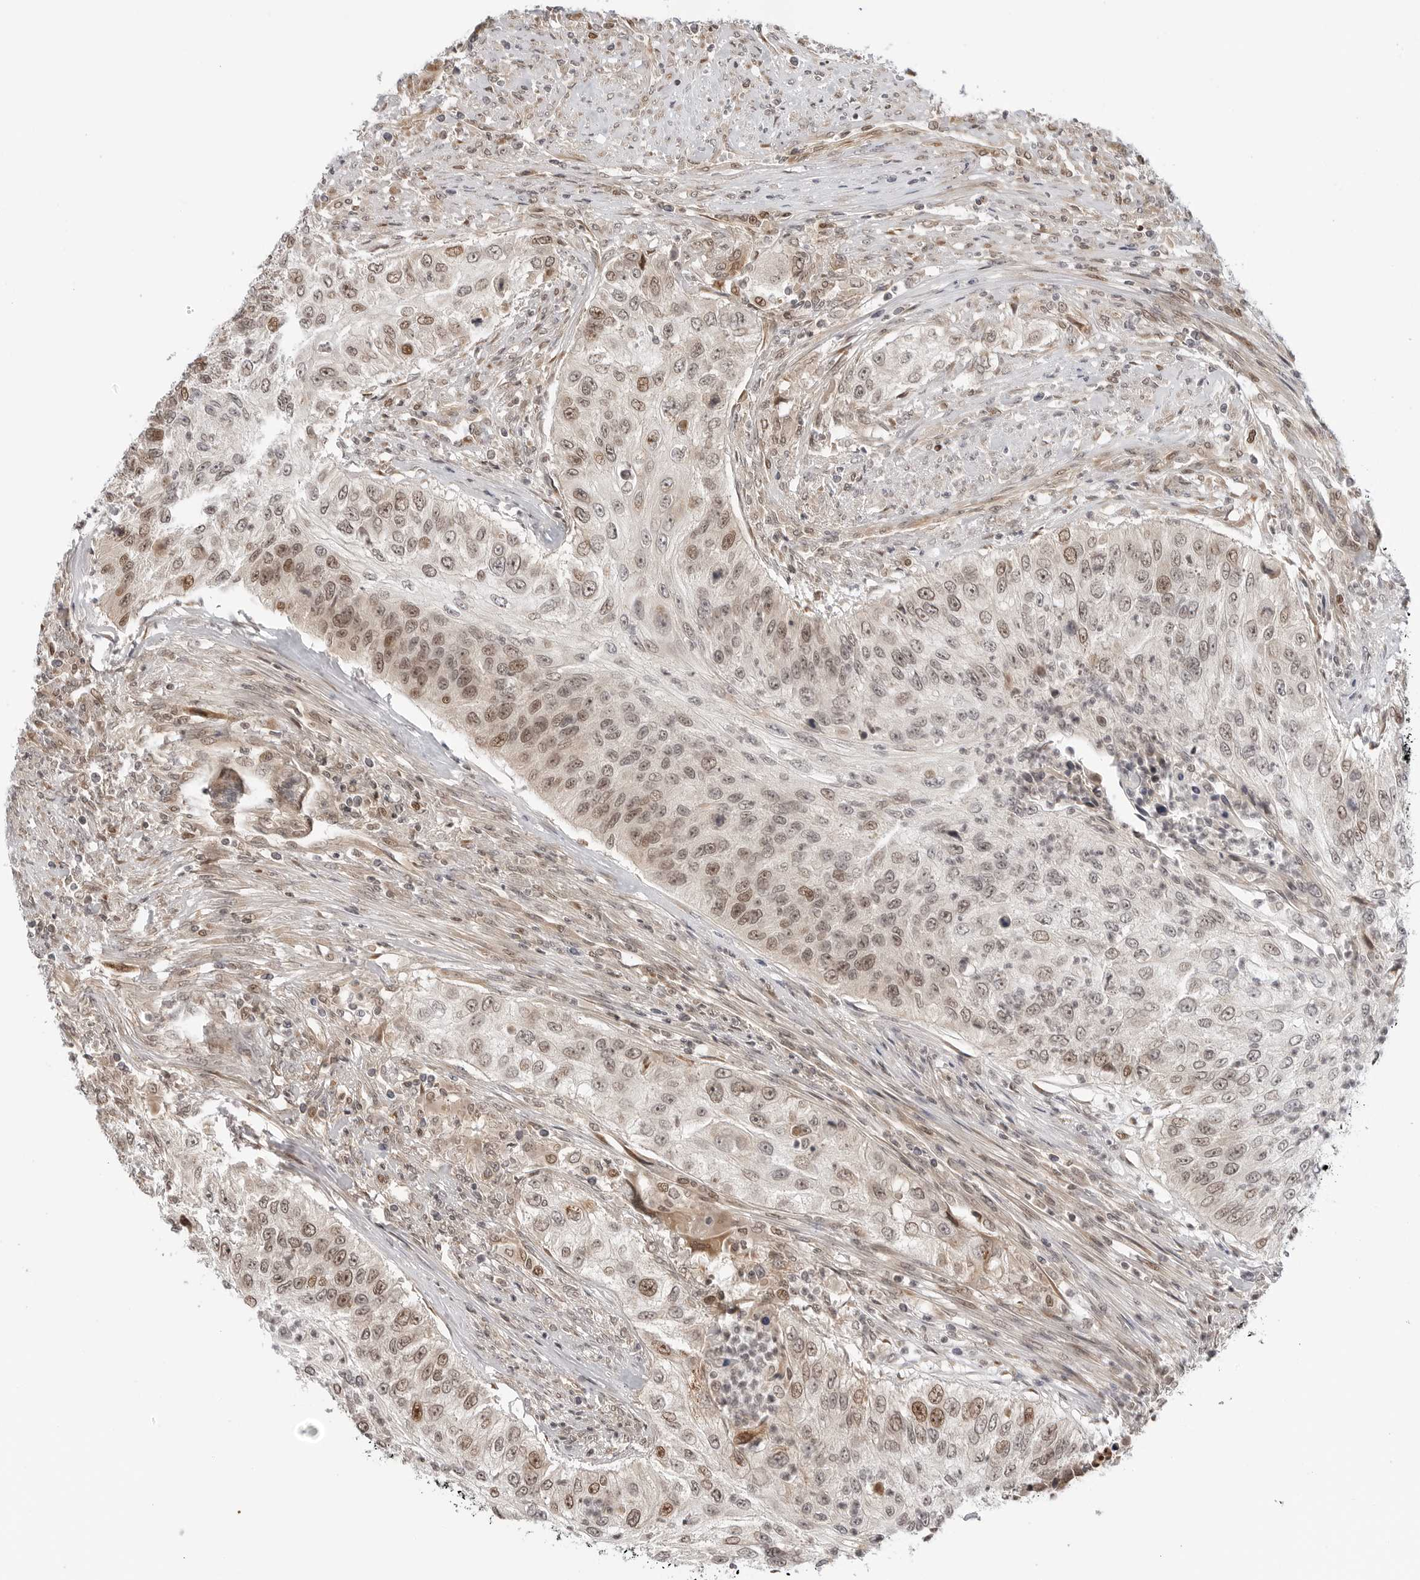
{"staining": {"intensity": "moderate", "quantity": ">75%", "location": "nuclear"}, "tissue": "urothelial cancer", "cell_type": "Tumor cells", "image_type": "cancer", "snomed": [{"axis": "morphology", "description": "Urothelial carcinoma, High grade"}, {"axis": "topography", "description": "Urinary bladder"}], "caption": "Brown immunohistochemical staining in high-grade urothelial carcinoma shows moderate nuclear positivity in approximately >75% of tumor cells.", "gene": "TIPRL", "patient": {"sex": "female", "age": 60}}